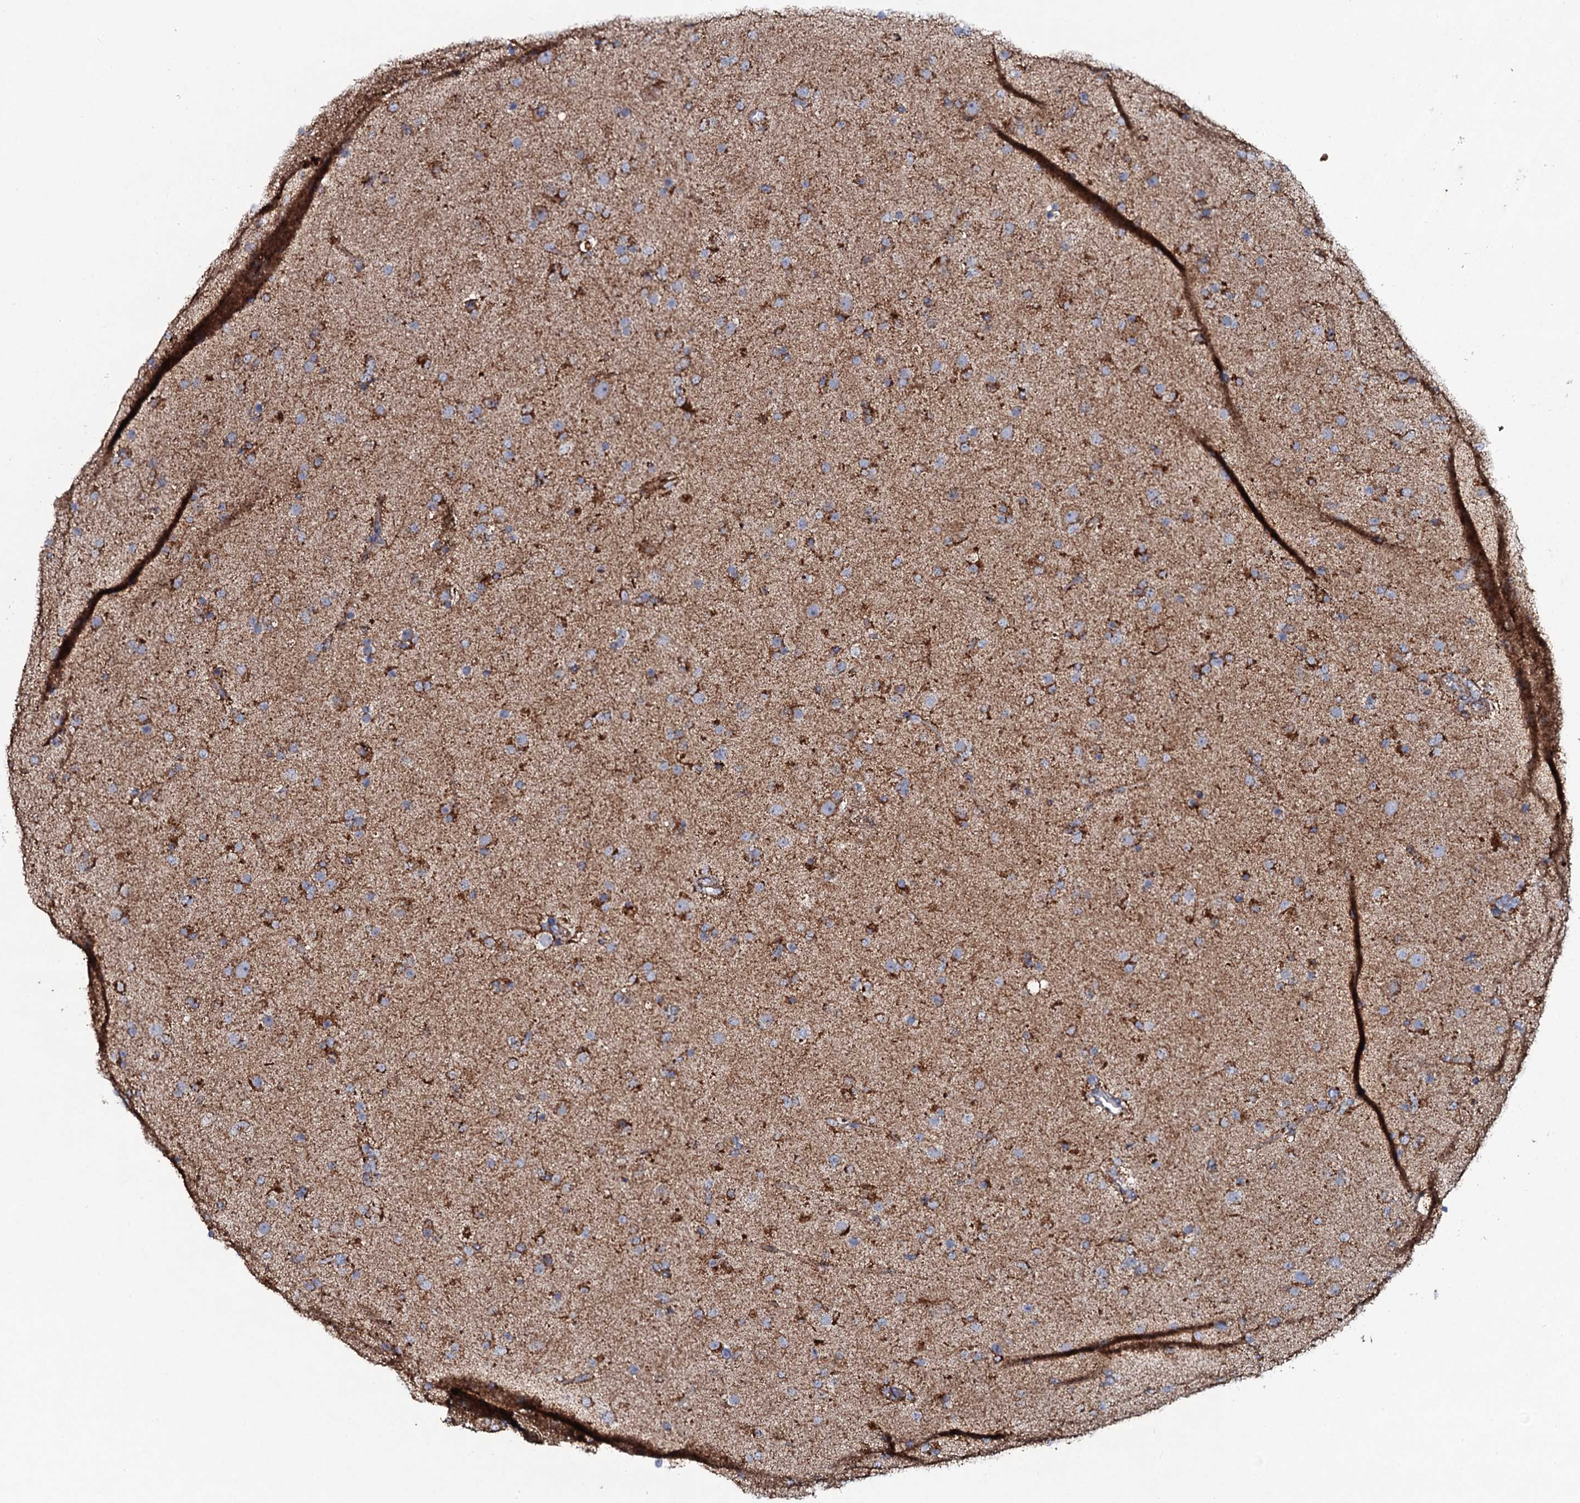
{"staining": {"intensity": "moderate", "quantity": ">75%", "location": "cytoplasmic/membranous"}, "tissue": "glioma", "cell_type": "Tumor cells", "image_type": "cancer", "snomed": [{"axis": "morphology", "description": "Glioma, malignant, Low grade"}, {"axis": "topography", "description": "Brain"}], "caption": "The immunohistochemical stain highlights moderate cytoplasmic/membranous staining in tumor cells of malignant glioma (low-grade) tissue.", "gene": "EVC2", "patient": {"sex": "male", "age": 65}}